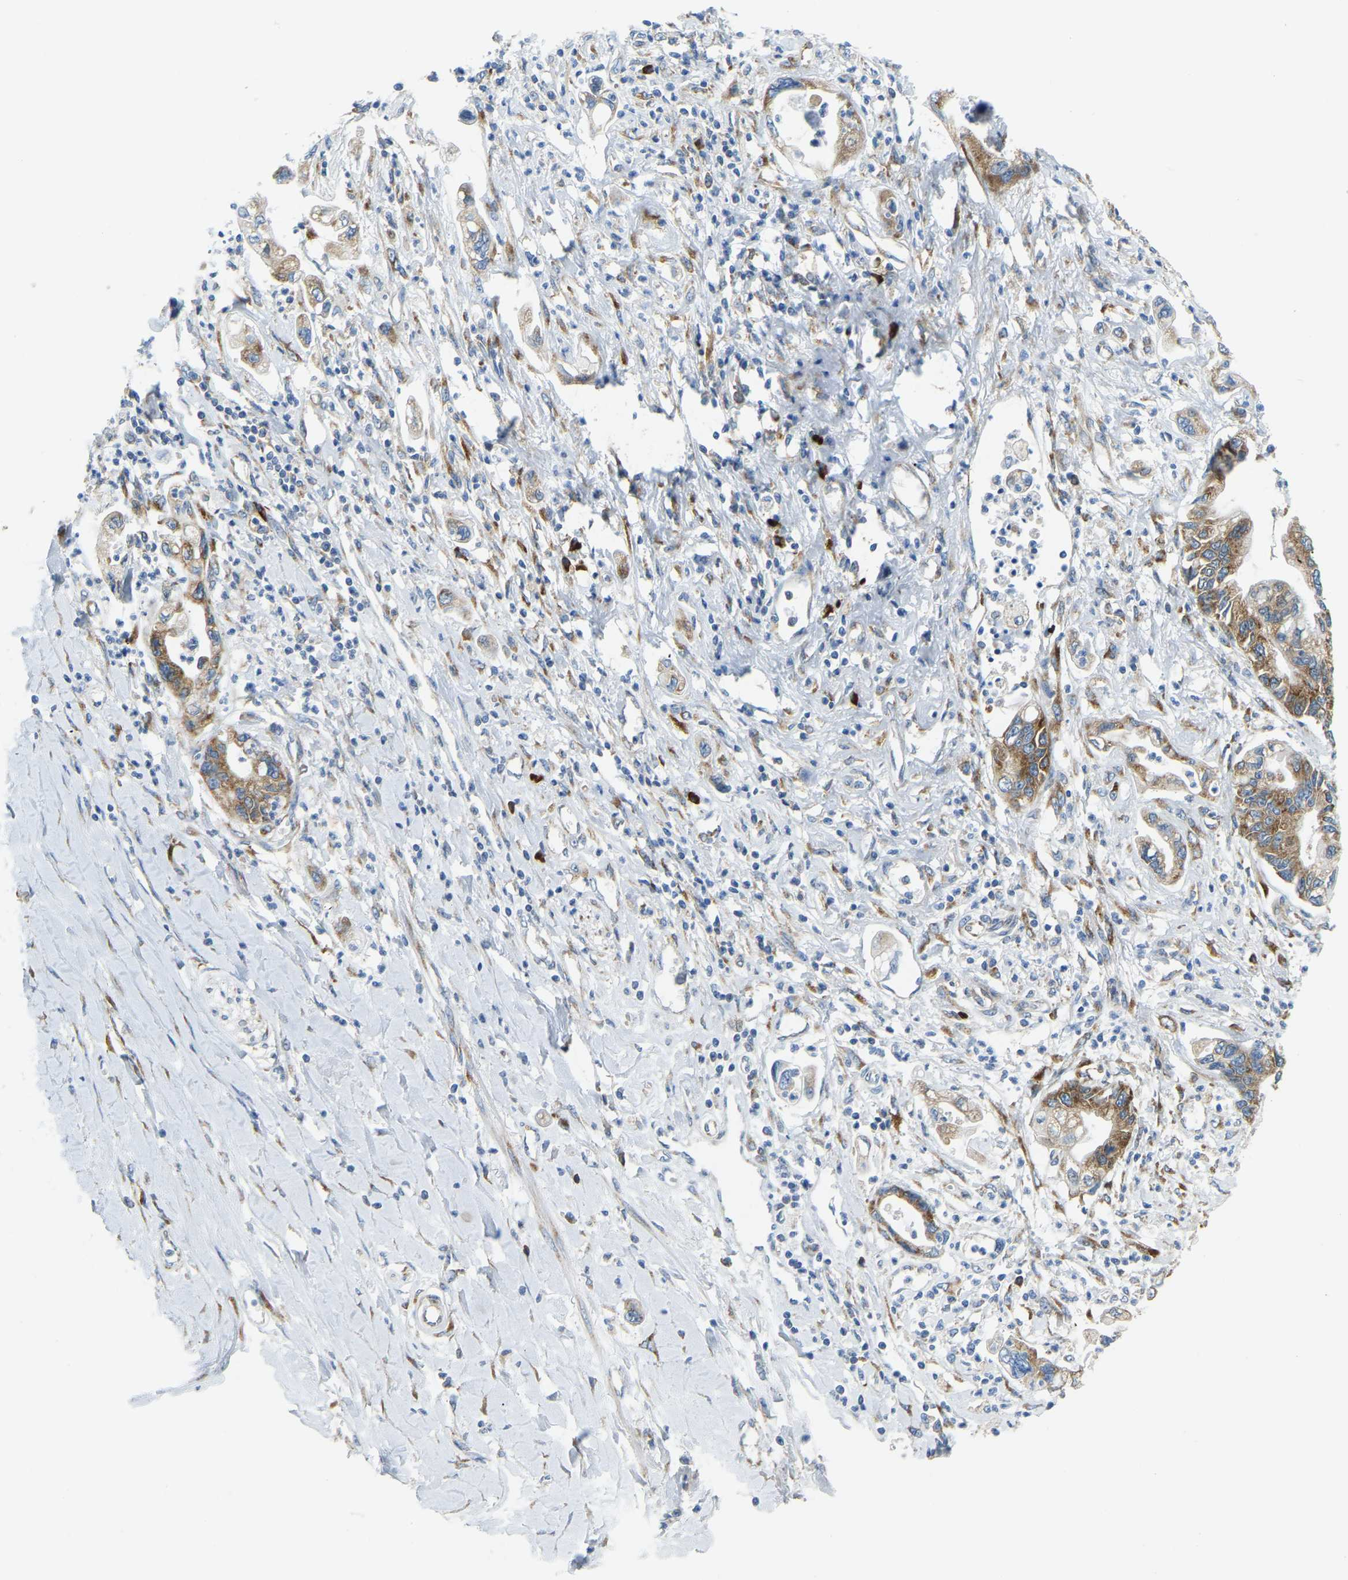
{"staining": {"intensity": "moderate", "quantity": ">75%", "location": "cytoplasmic/membranous"}, "tissue": "pancreatic cancer", "cell_type": "Tumor cells", "image_type": "cancer", "snomed": [{"axis": "morphology", "description": "Adenocarcinoma, NOS"}, {"axis": "topography", "description": "Pancreas"}], "caption": "A photomicrograph of human pancreatic cancer (adenocarcinoma) stained for a protein displays moderate cytoplasmic/membranous brown staining in tumor cells.", "gene": "SND1", "patient": {"sex": "male", "age": 56}}